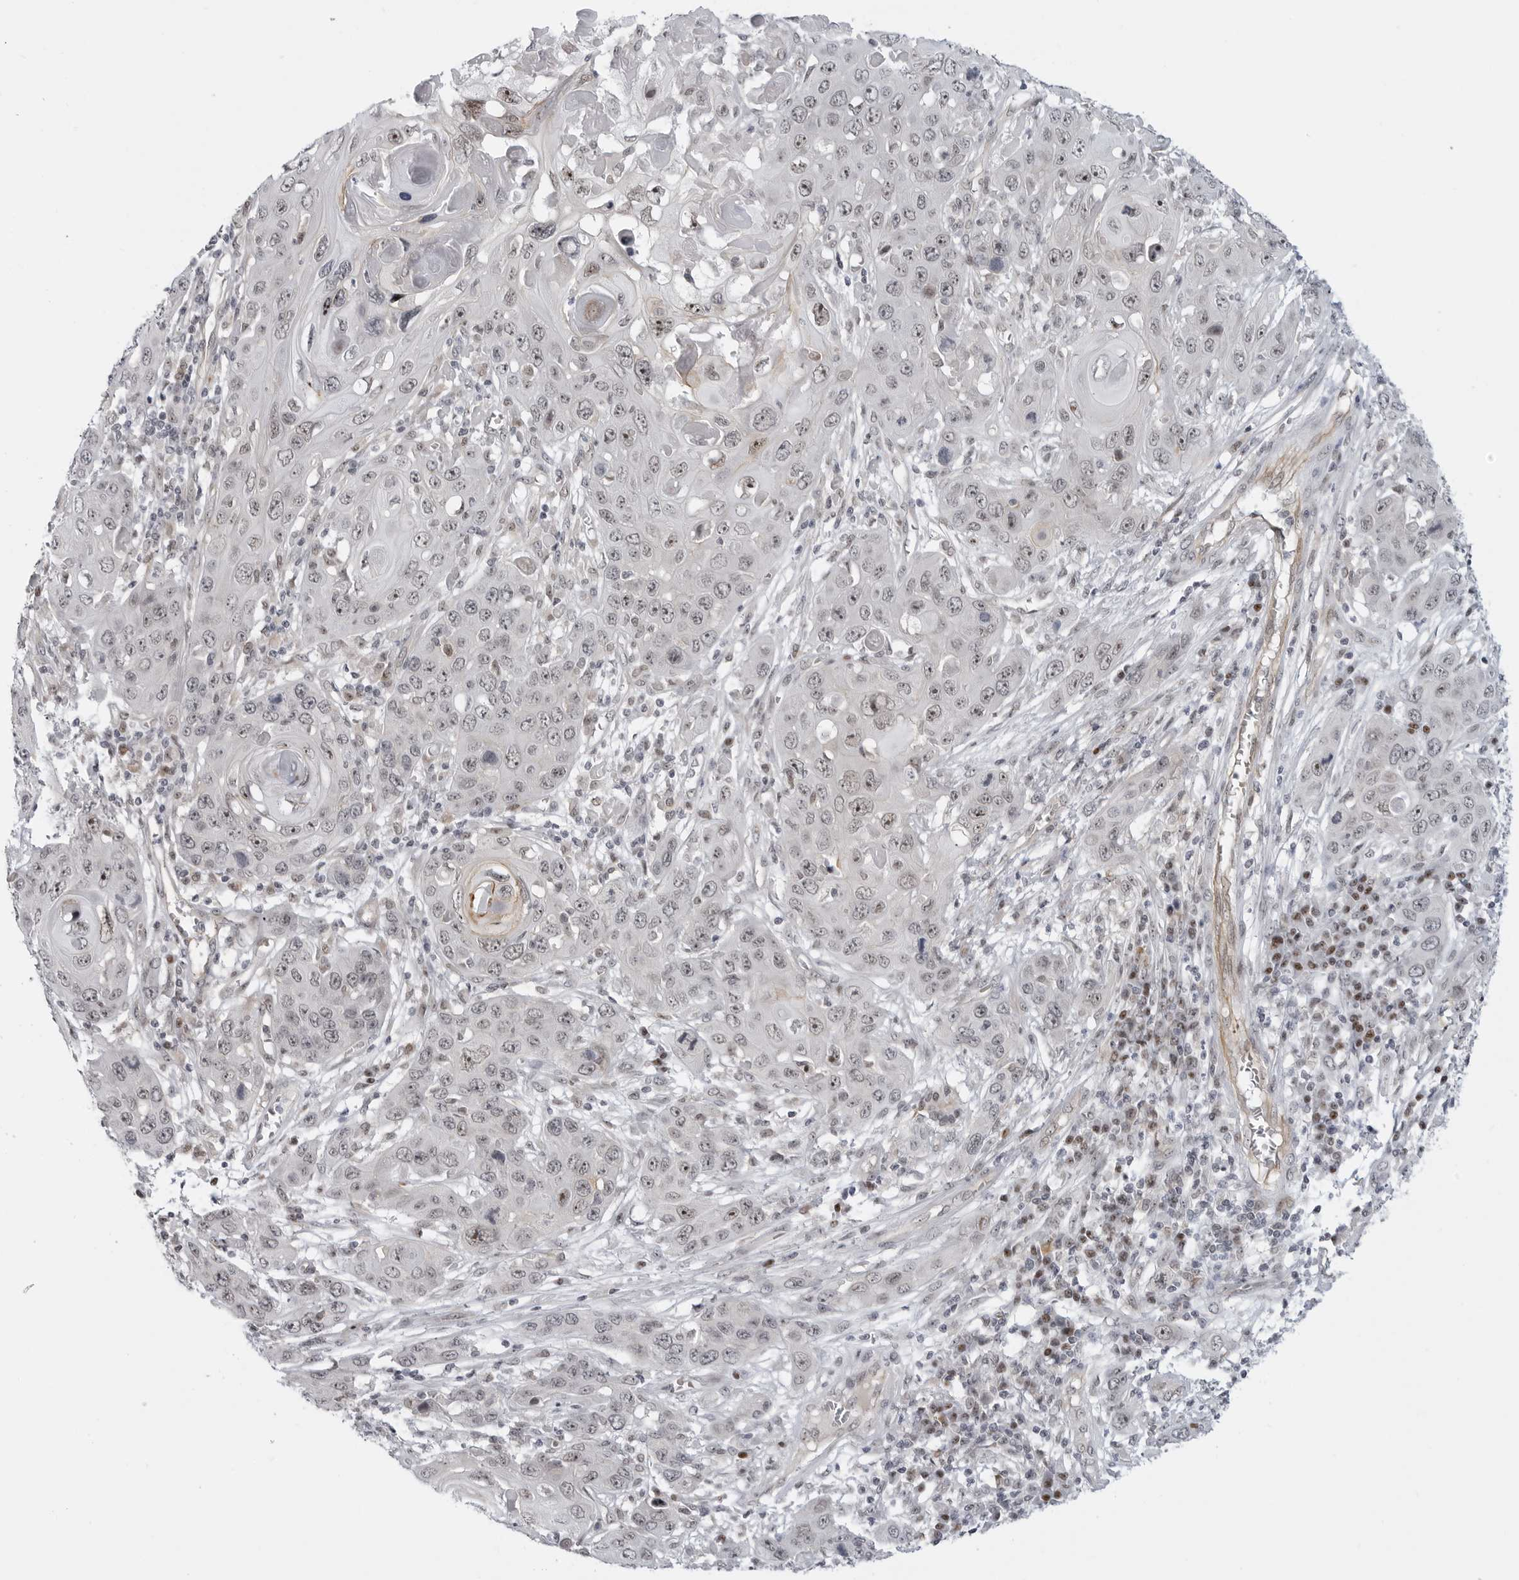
{"staining": {"intensity": "weak", "quantity": ">75%", "location": "nuclear"}, "tissue": "skin cancer", "cell_type": "Tumor cells", "image_type": "cancer", "snomed": [{"axis": "morphology", "description": "Squamous cell carcinoma, NOS"}, {"axis": "topography", "description": "Skin"}], "caption": "Protein expression by immunohistochemistry (IHC) displays weak nuclear positivity in about >75% of tumor cells in squamous cell carcinoma (skin). The staining is performed using DAB brown chromogen to label protein expression. The nuclei are counter-stained blue using hematoxylin.", "gene": "CEP295NL", "patient": {"sex": "male", "age": 55}}